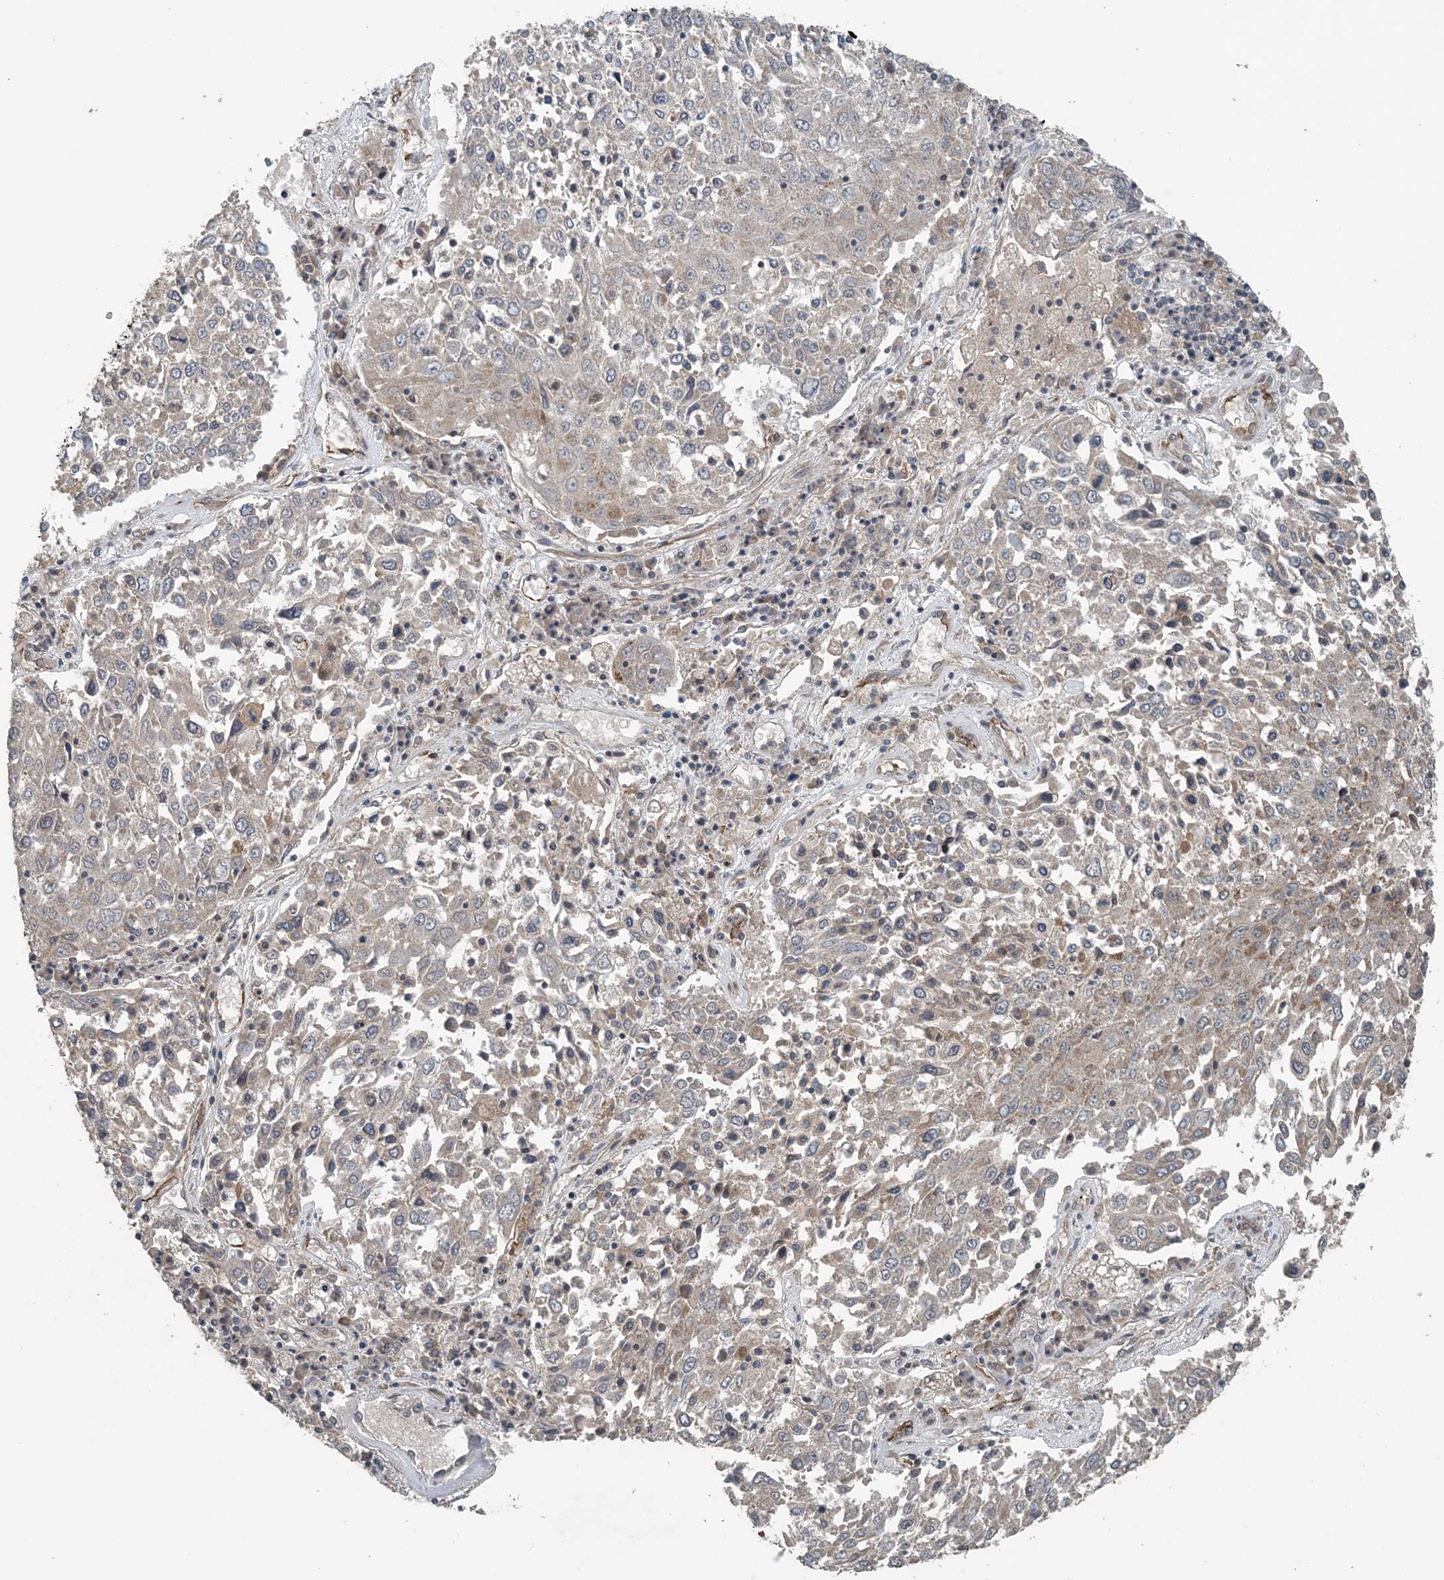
{"staining": {"intensity": "negative", "quantity": "none", "location": "none"}, "tissue": "lung cancer", "cell_type": "Tumor cells", "image_type": "cancer", "snomed": [{"axis": "morphology", "description": "Squamous cell carcinoma, NOS"}, {"axis": "topography", "description": "Lung"}], "caption": "Human lung cancer (squamous cell carcinoma) stained for a protein using immunohistochemistry (IHC) shows no staining in tumor cells.", "gene": "MYO9B", "patient": {"sex": "male", "age": 65}}